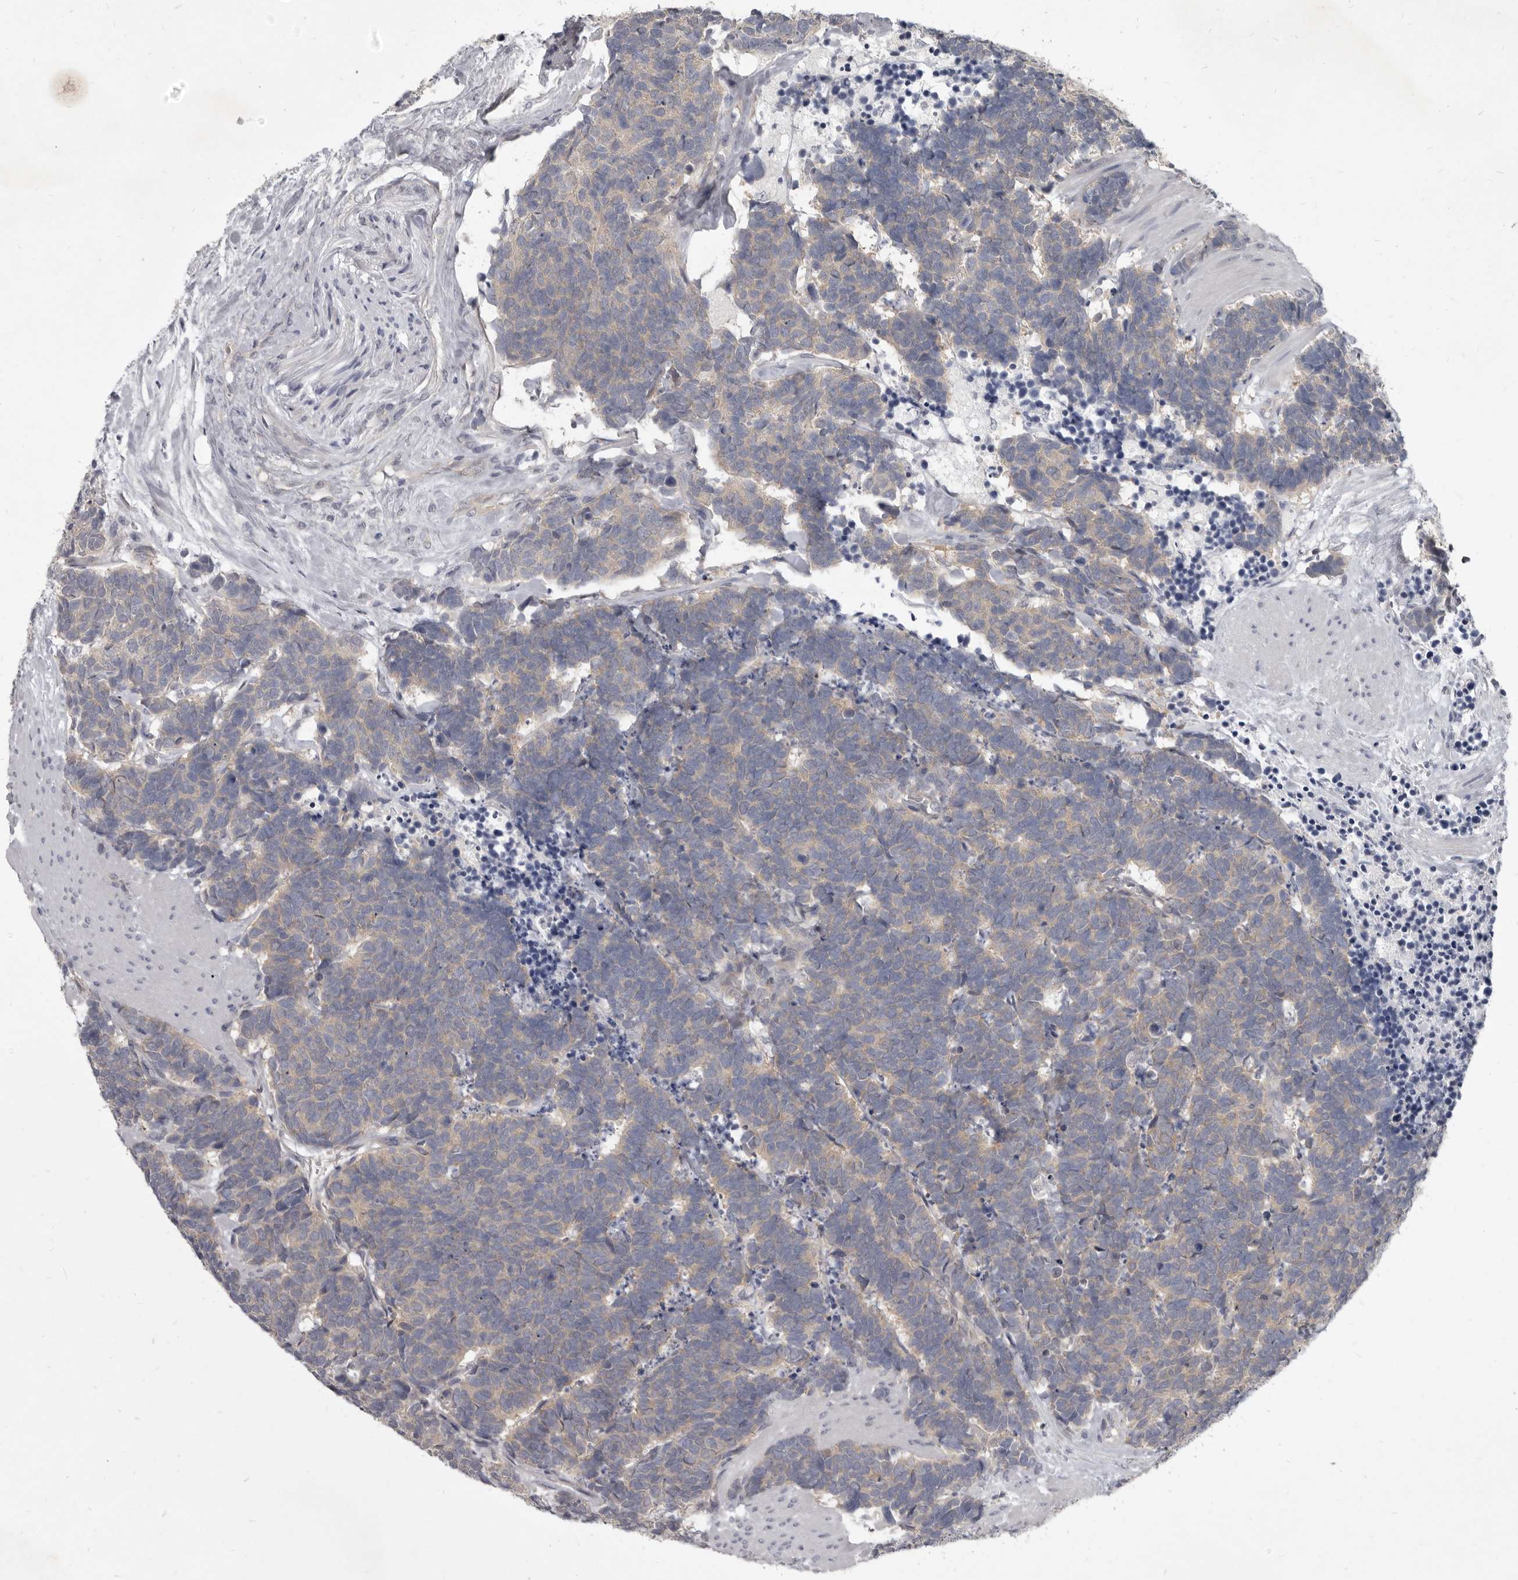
{"staining": {"intensity": "weak", "quantity": "25%-75%", "location": "cytoplasmic/membranous"}, "tissue": "carcinoid", "cell_type": "Tumor cells", "image_type": "cancer", "snomed": [{"axis": "morphology", "description": "Carcinoma, NOS"}, {"axis": "morphology", "description": "Carcinoid, malignant, NOS"}, {"axis": "topography", "description": "Urinary bladder"}], "caption": "IHC histopathology image of neoplastic tissue: carcinoid (malignant) stained using immunohistochemistry exhibits low levels of weak protein expression localized specifically in the cytoplasmic/membranous of tumor cells, appearing as a cytoplasmic/membranous brown color.", "gene": "GSK3B", "patient": {"sex": "male", "age": 57}}